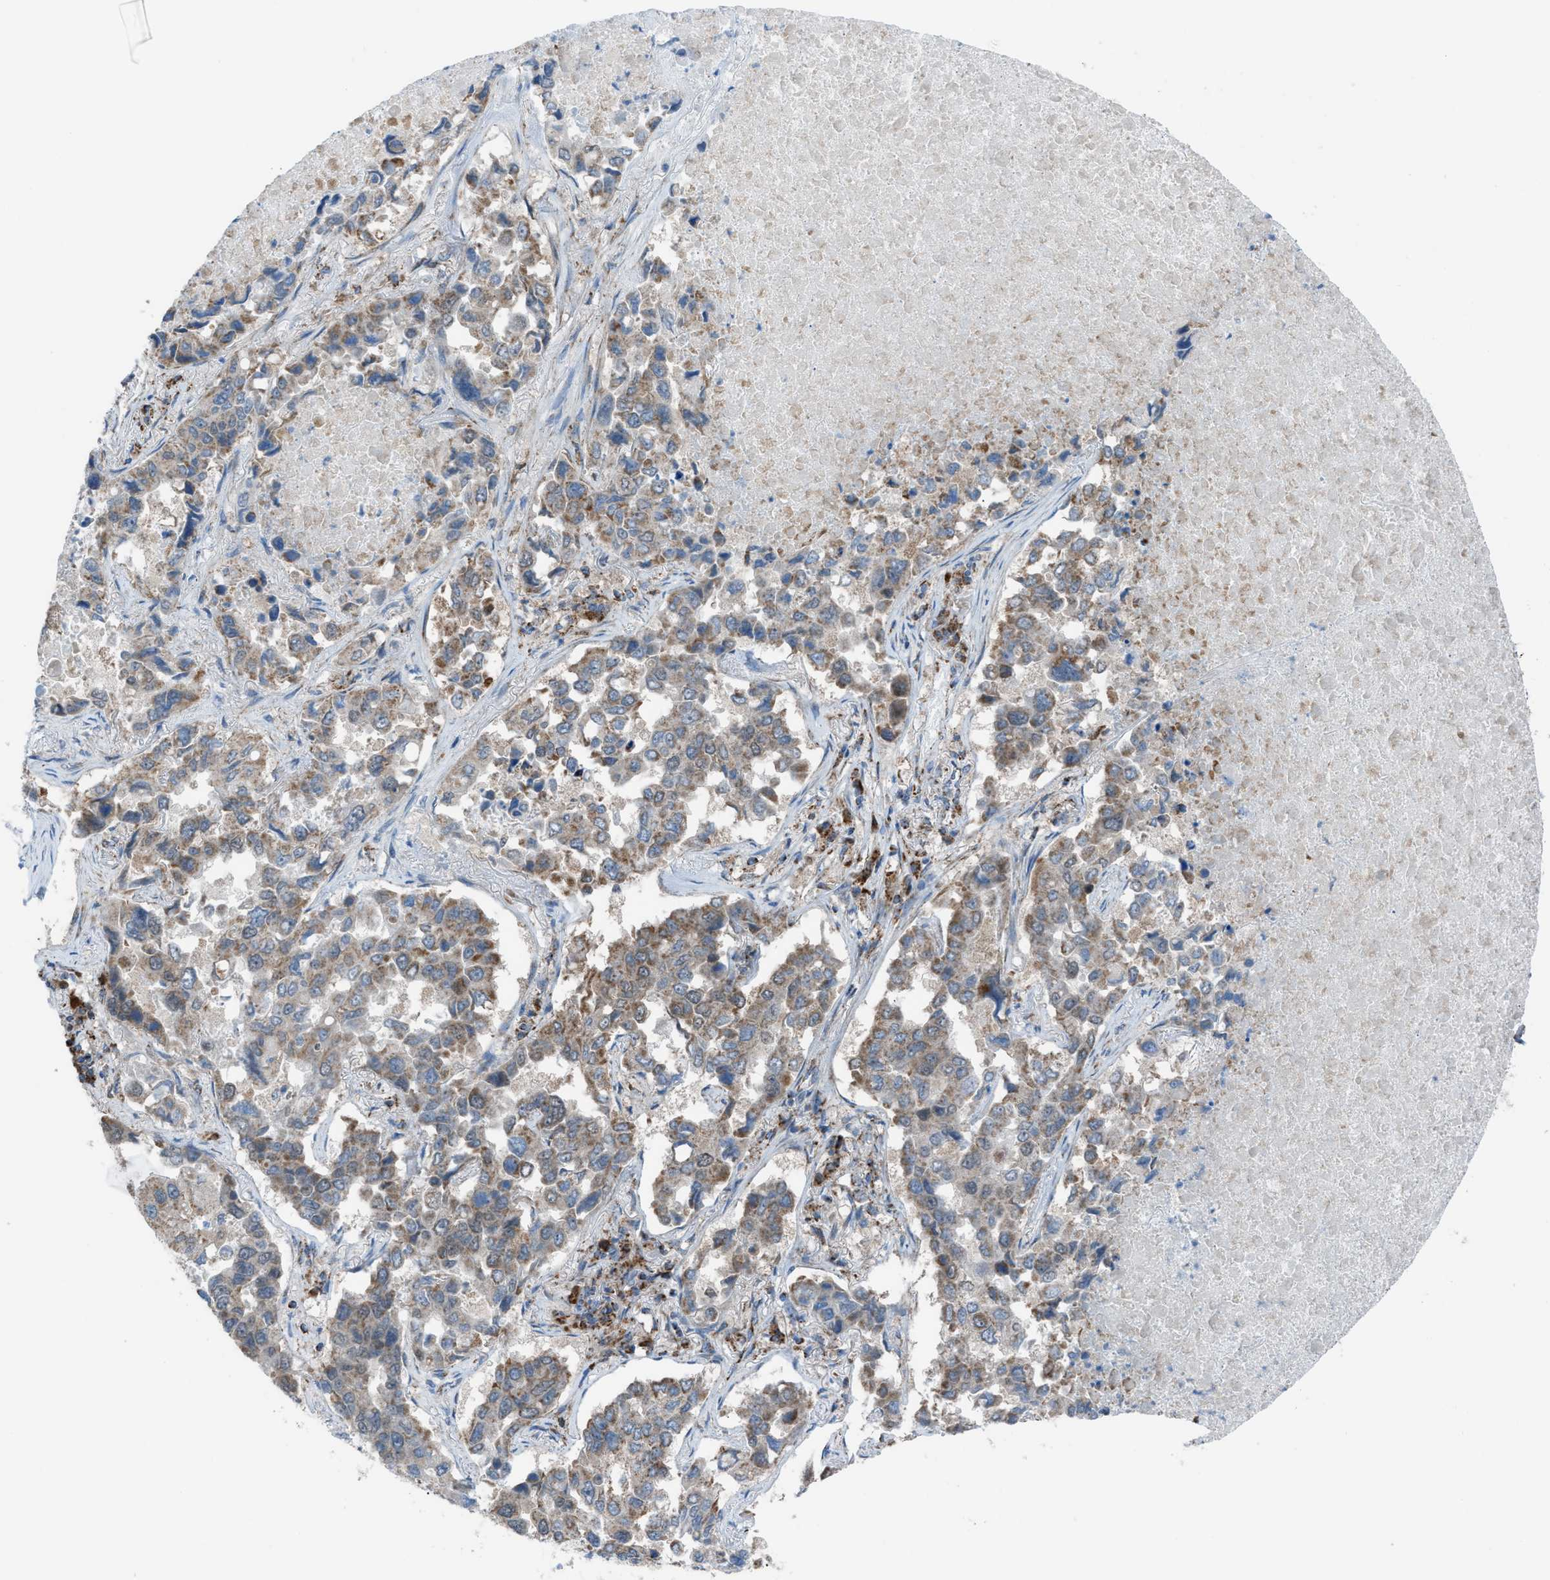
{"staining": {"intensity": "weak", "quantity": "25%-75%", "location": "cytoplasmic/membranous"}, "tissue": "lung cancer", "cell_type": "Tumor cells", "image_type": "cancer", "snomed": [{"axis": "morphology", "description": "Adenocarcinoma, NOS"}, {"axis": "topography", "description": "Lung"}], "caption": "Weak cytoplasmic/membranous protein expression is identified in approximately 25%-75% of tumor cells in adenocarcinoma (lung). The staining is performed using DAB (3,3'-diaminobenzidine) brown chromogen to label protein expression. The nuclei are counter-stained blue using hematoxylin.", "gene": "SRM", "patient": {"sex": "male", "age": 64}}